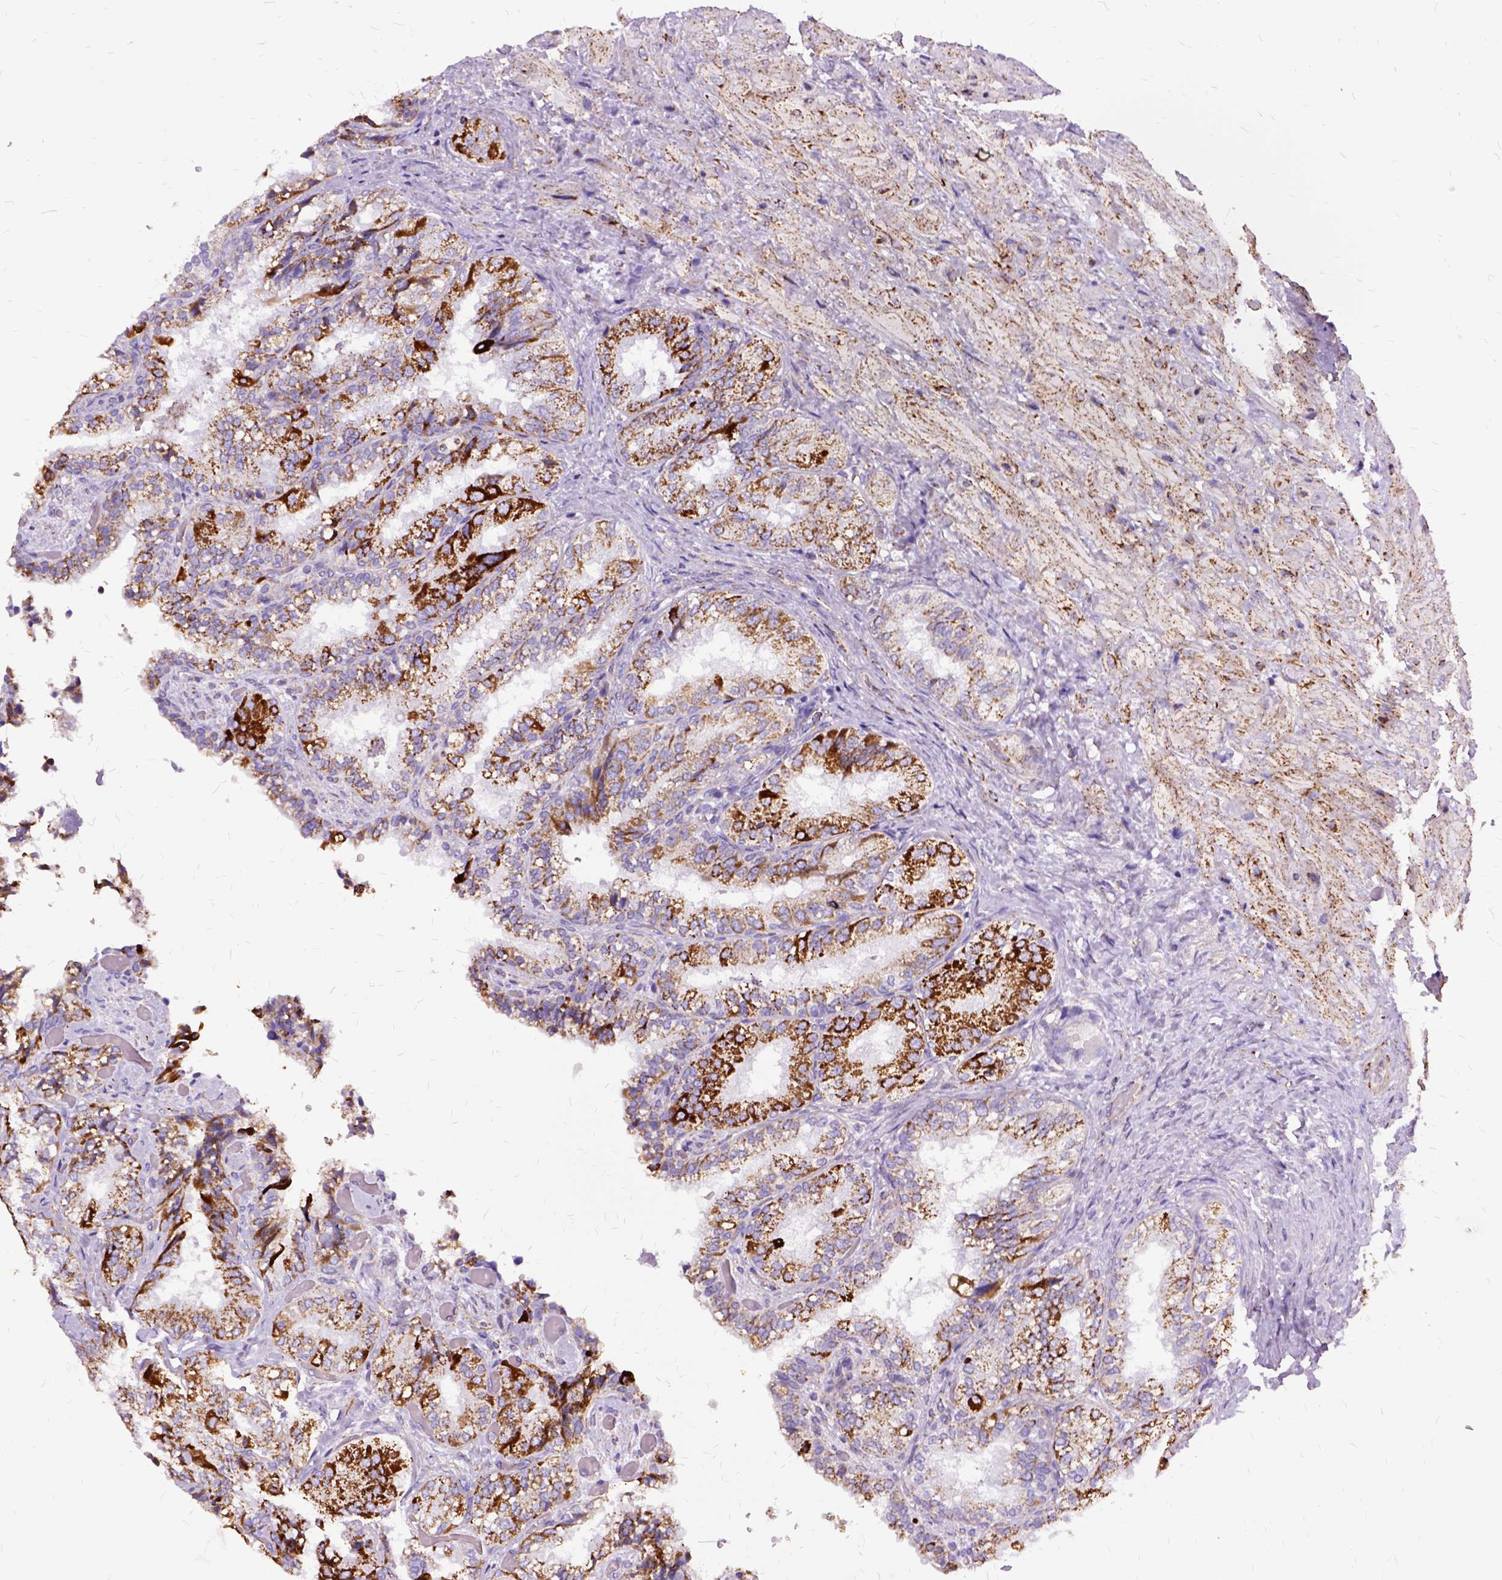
{"staining": {"intensity": "strong", "quantity": "25%-75%", "location": "cytoplasmic/membranous"}, "tissue": "seminal vesicle", "cell_type": "Glandular cells", "image_type": "normal", "snomed": [{"axis": "morphology", "description": "Normal tissue, NOS"}, {"axis": "topography", "description": "Seminal veicle"}], "caption": "IHC photomicrograph of benign seminal vesicle: human seminal vesicle stained using immunohistochemistry (IHC) exhibits high levels of strong protein expression localized specifically in the cytoplasmic/membranous of glandular cells, appearing as a cytoplasmic/membranous brown color.", "gene": "OXCT1", "patient": {"sex": "male", "age": 57}}